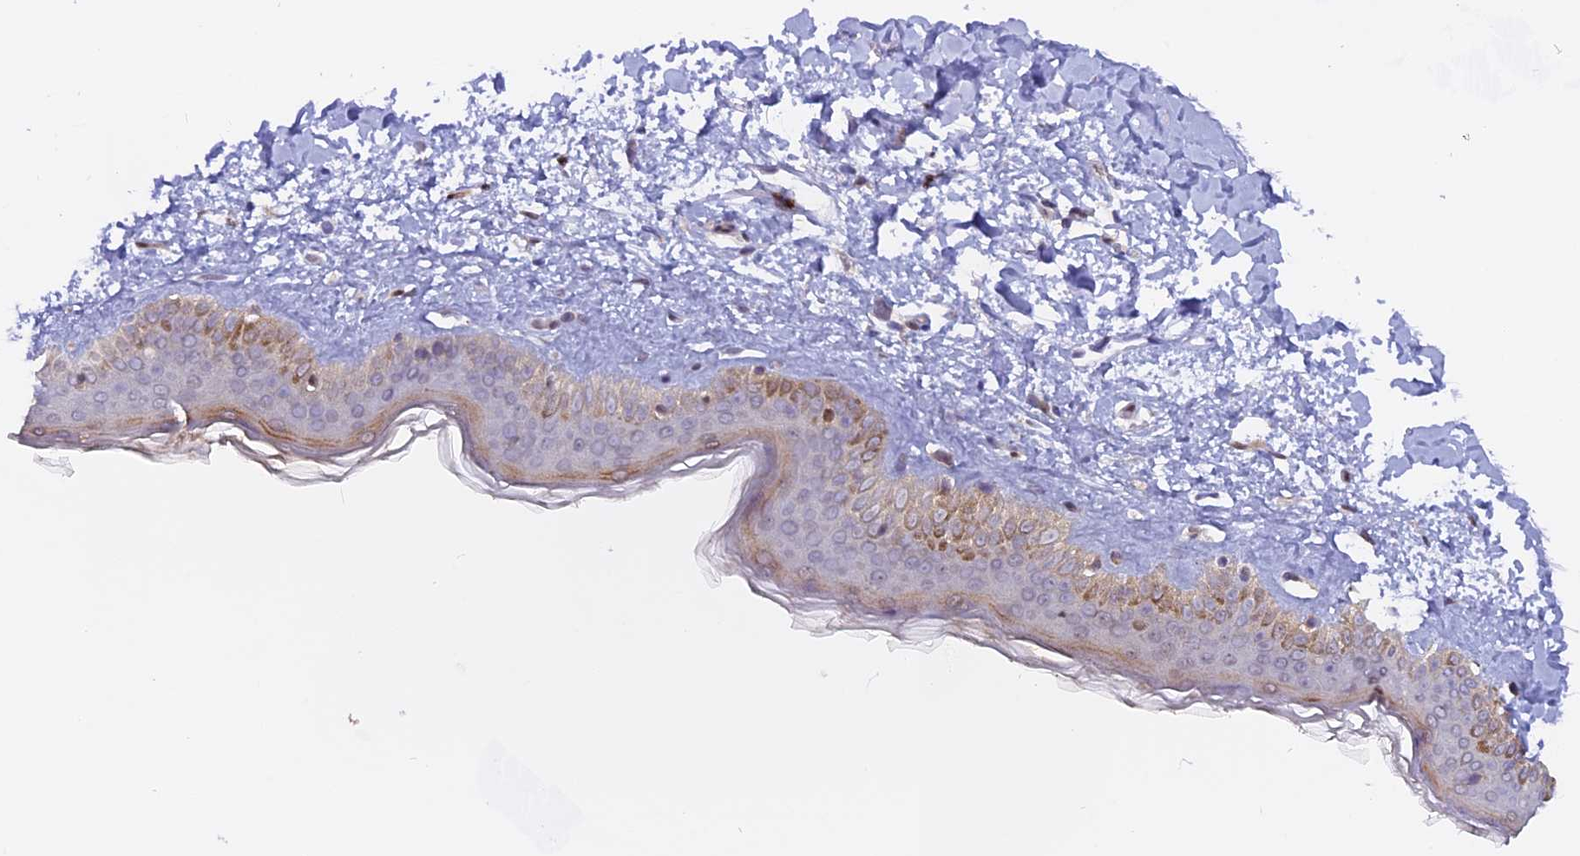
{"staining": {"intensity": "negative", "quantity": "none", "location": "none"}, "tissue": "skin", "cell_type": "Fibroblasts", "image_type": "normal", "snomed": [{"axis": "morphology", "description": "Normal tissue, NOS"}, {"axis": "topography", "description": "Skin"}], "caption": "Immunohistochemical staining of normal human skin shows no significant expression in fibroblasts. Brightfield microscopy of immunohistochemistry stained with DAB (brown) and hematoxylin (blue), captured at high magnification.", "gene": "FAM118B", "patient": {"sex": "female", "age": 58}}